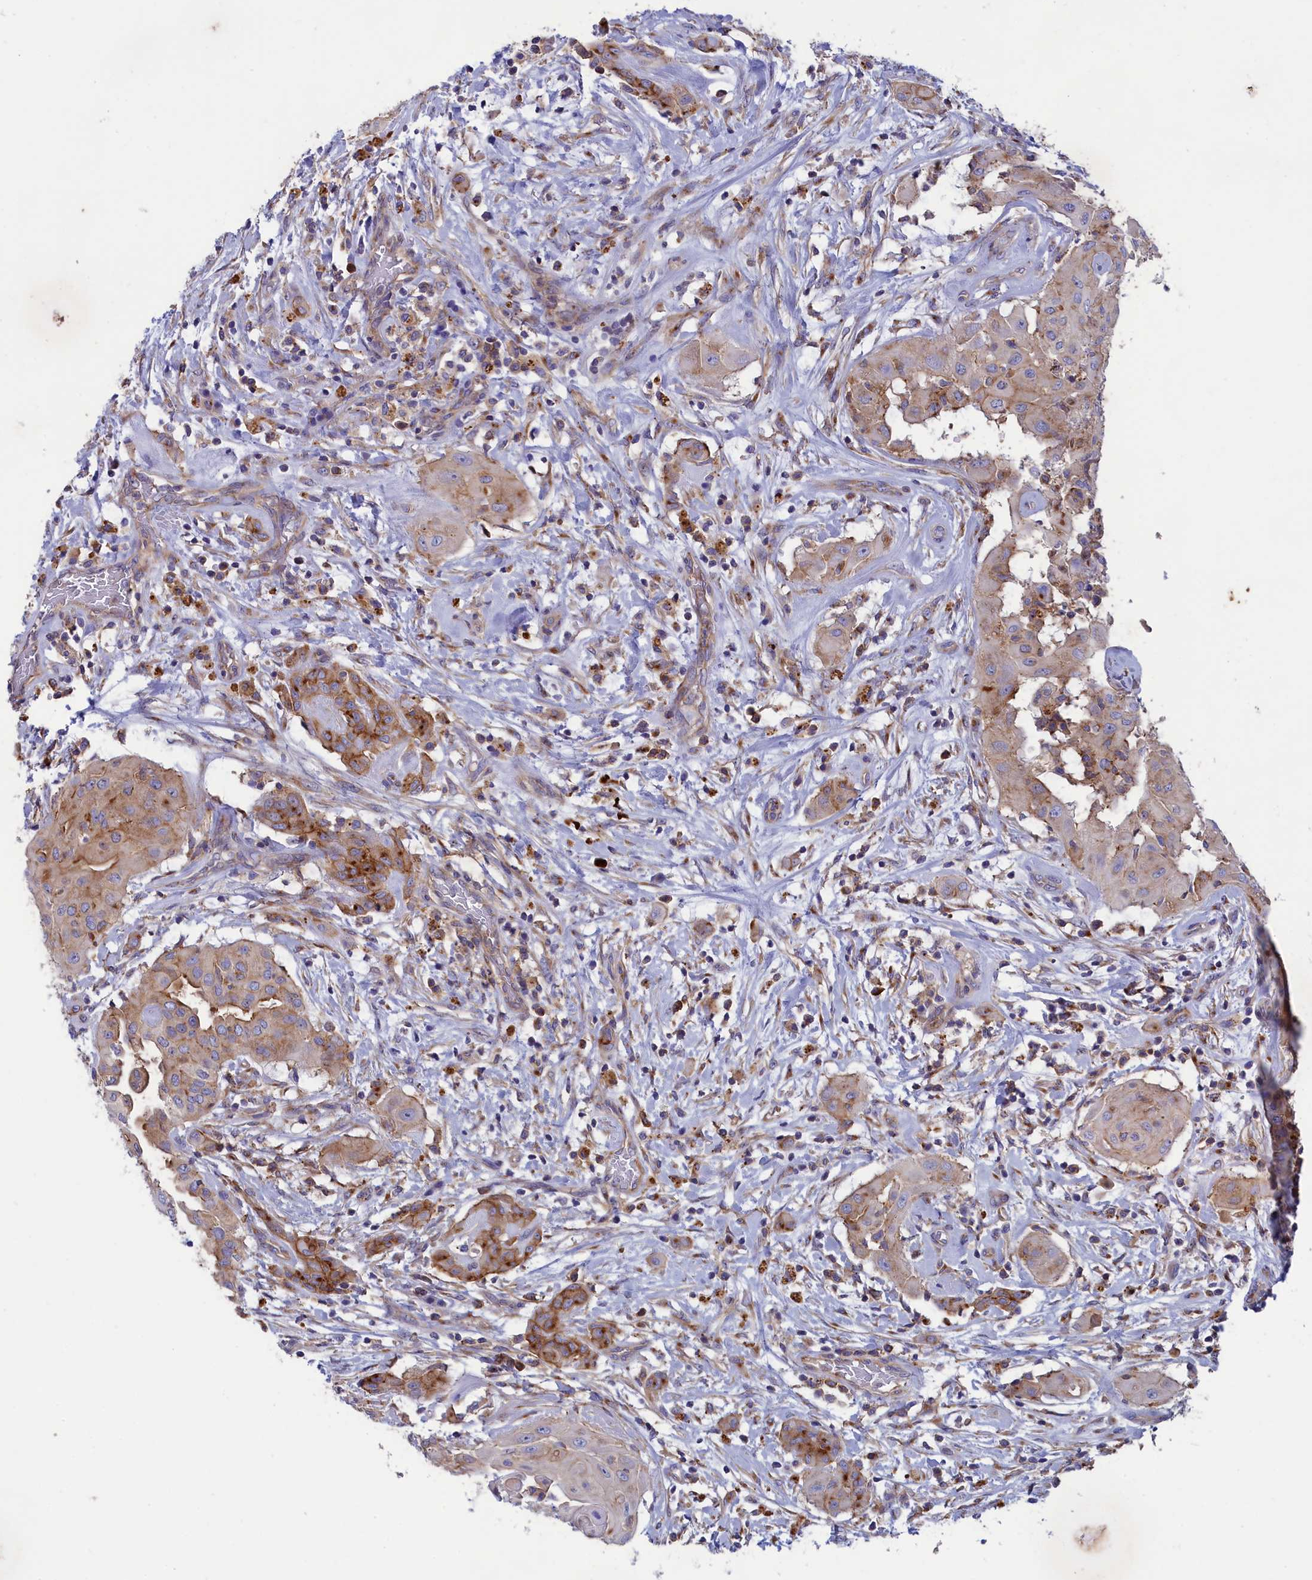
{"staining": {"intensity": "moderate", "quantity": ">75%", "location": "cytoplasmic/membranous"}, "tissue": "thyroid cancer", "cell_type": "Tumor cells", "image_type": "cancer", "snomed": [{"axis": "morphology", "description": "Papillary adenocarcinoma, NOS"}, {"axis": "topography", "description": "Thyroid gland"}], "caption": "Immunohistochemical staining of papillary adenocarcinoma (thyroid) displays moderate cytoplasmic/membranous protein staining in about >75% of tumor cells.", "gene": "SCAMP4", "patient": {"sex": "female", "age": 59}}